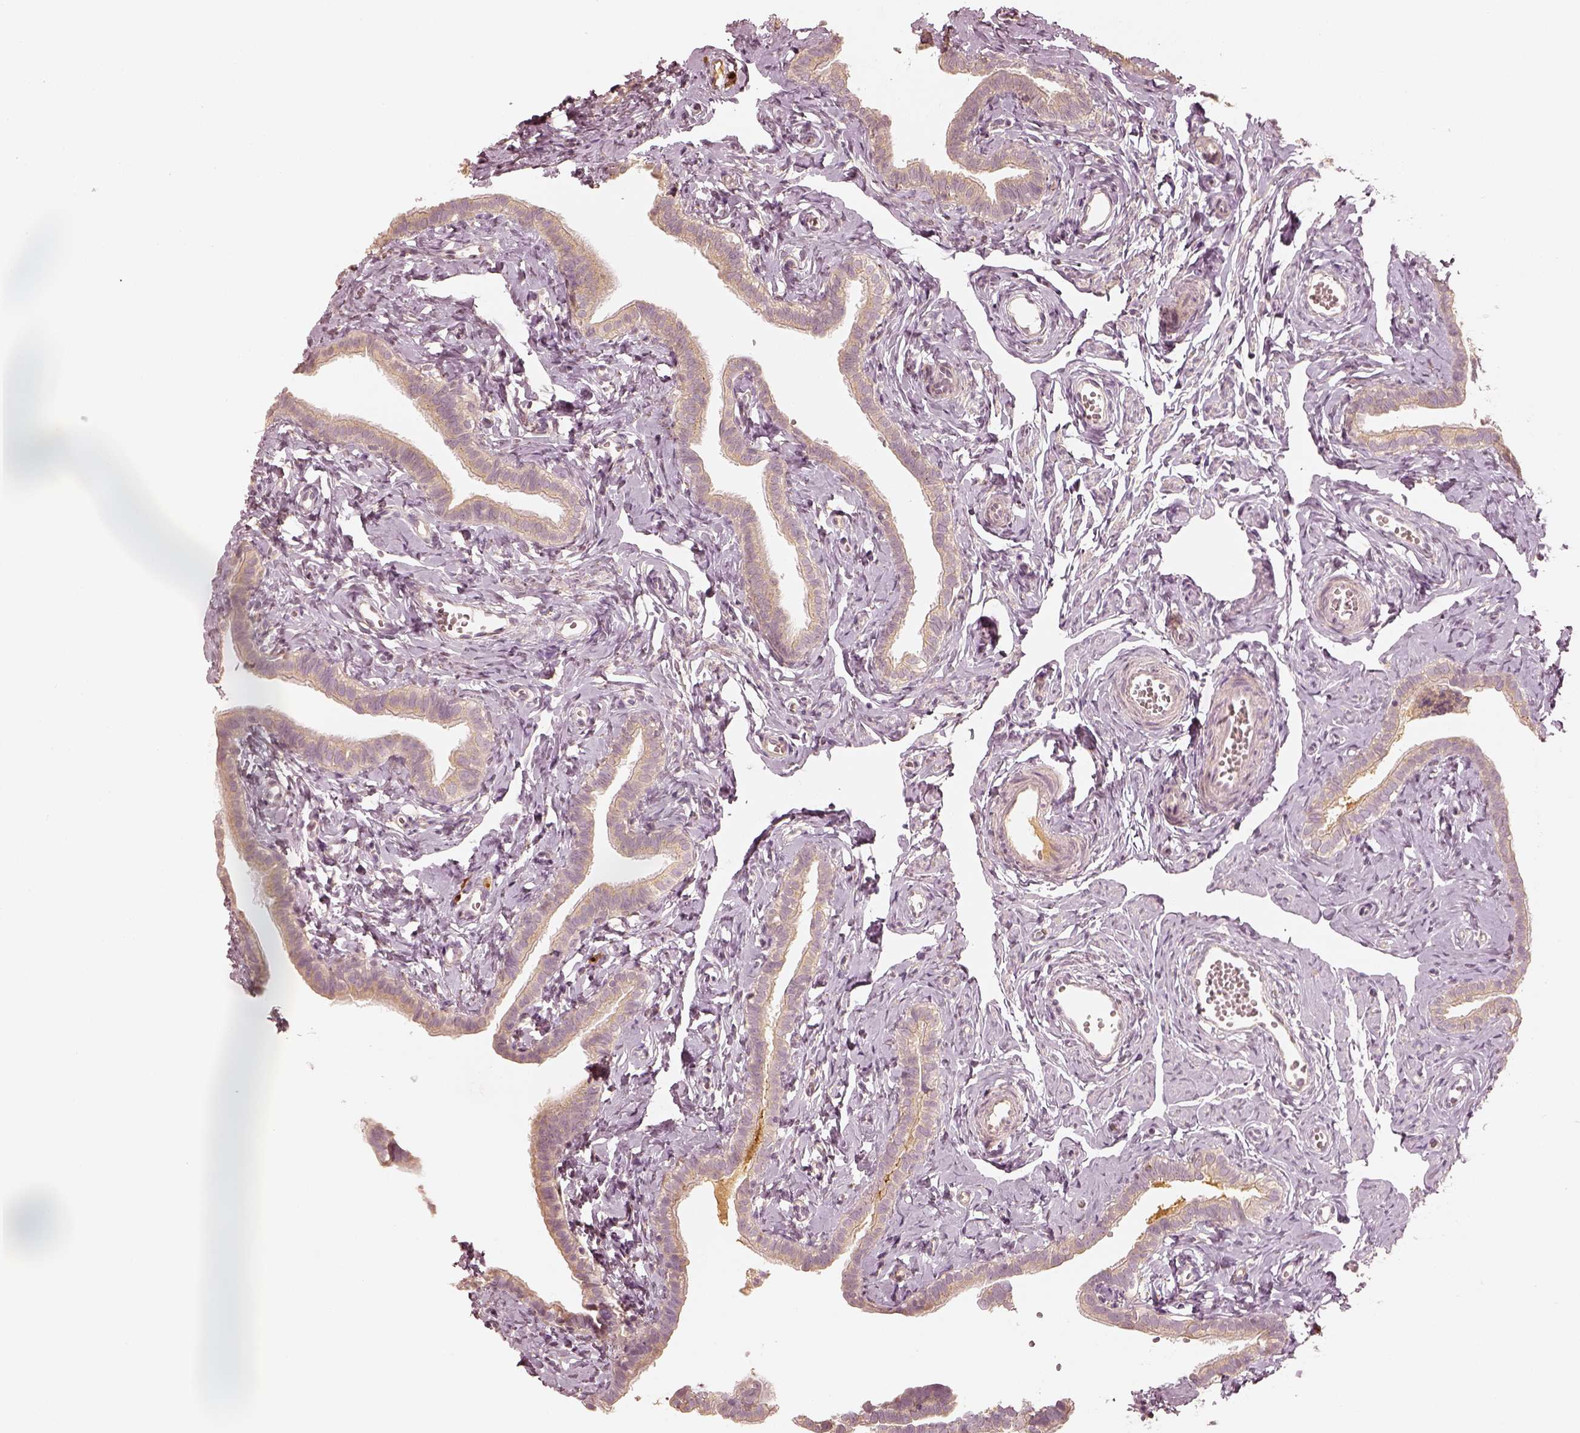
{"staining": {"intensity": "weak", "quantity": "25%-75%", "location": "cytoplasmic/membranous"}, "tissue": "fallopian tube", "cell_type": "Glandular cells", "image_type": "normal", "snomed": [{"axis": "morphology", "description": "Normal tissue, NOS"}, {"axis": "topography", "description": "Fallopian tube"}], "caption": "Immunohistochemistry (IHC) image of unremarkable fallopian tube stained for a protein (brown), which displays low levels of weak cytoplasmic/membranous expression in approximately 25%-75% of glandular cells.", "gene": "GORASP2", "patient": {"sex": "female", "age": 41}}